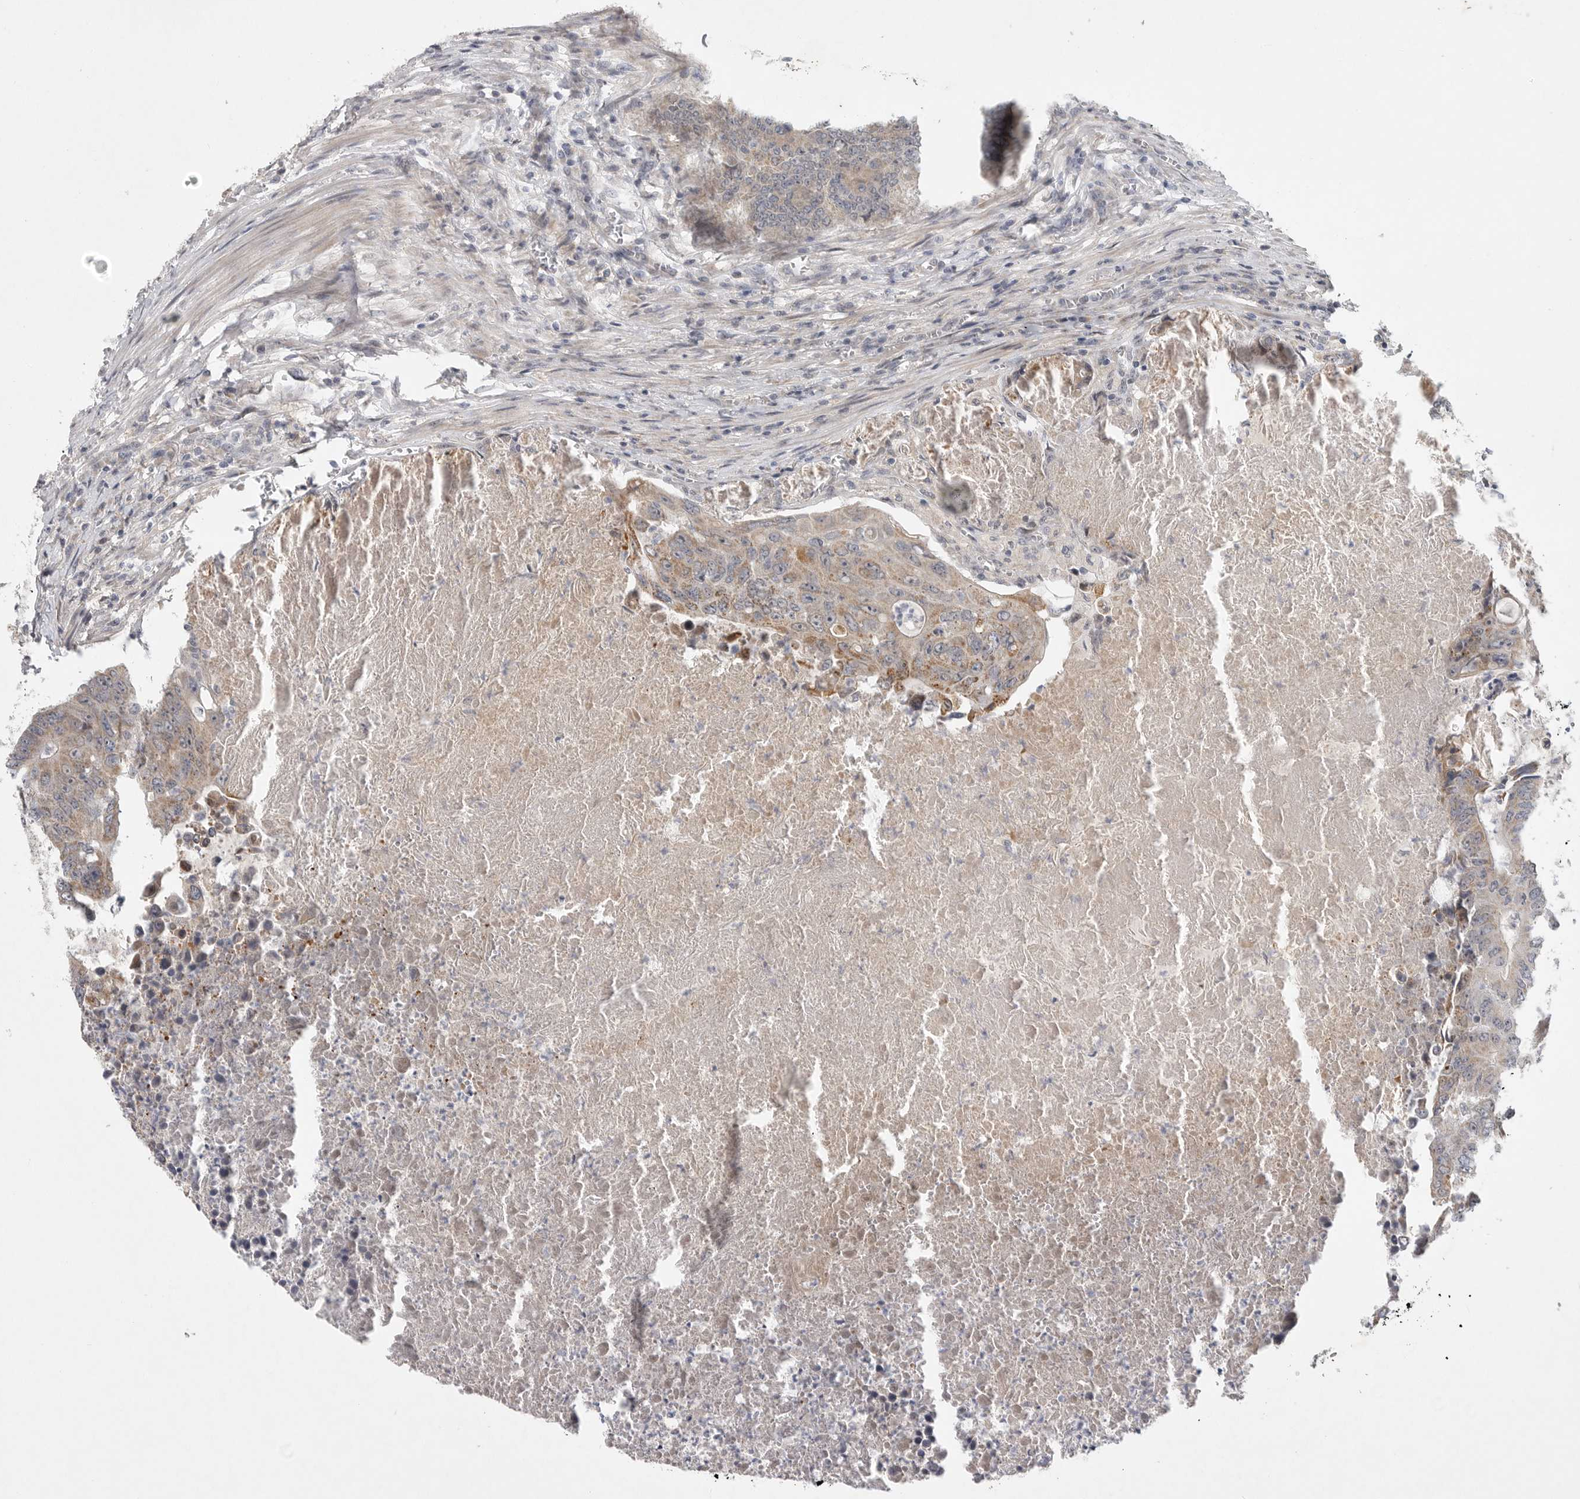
{"staining": {"intensity": "moderate", "quantity": "<25%", "location": "cytoplasmic/membranous"}, "tissue": "colorectal cancer", "cell_type": "Tumor cells", "image_type": "cancer", "snomed": [{"axis": "morphology", "description": "Adenocarcinoma, NOS"}, {"axis": "topography", "description": "Colon"}], "caption": "Human colorectal cancer (adenocarcinoma) stained for a protein (brown) shows moderate cytoplasmic/membranous positive expression in approximately <25% of tumor cells.", "gene": "FBXO43", "patient": {"sex": "male", "age": 87}}